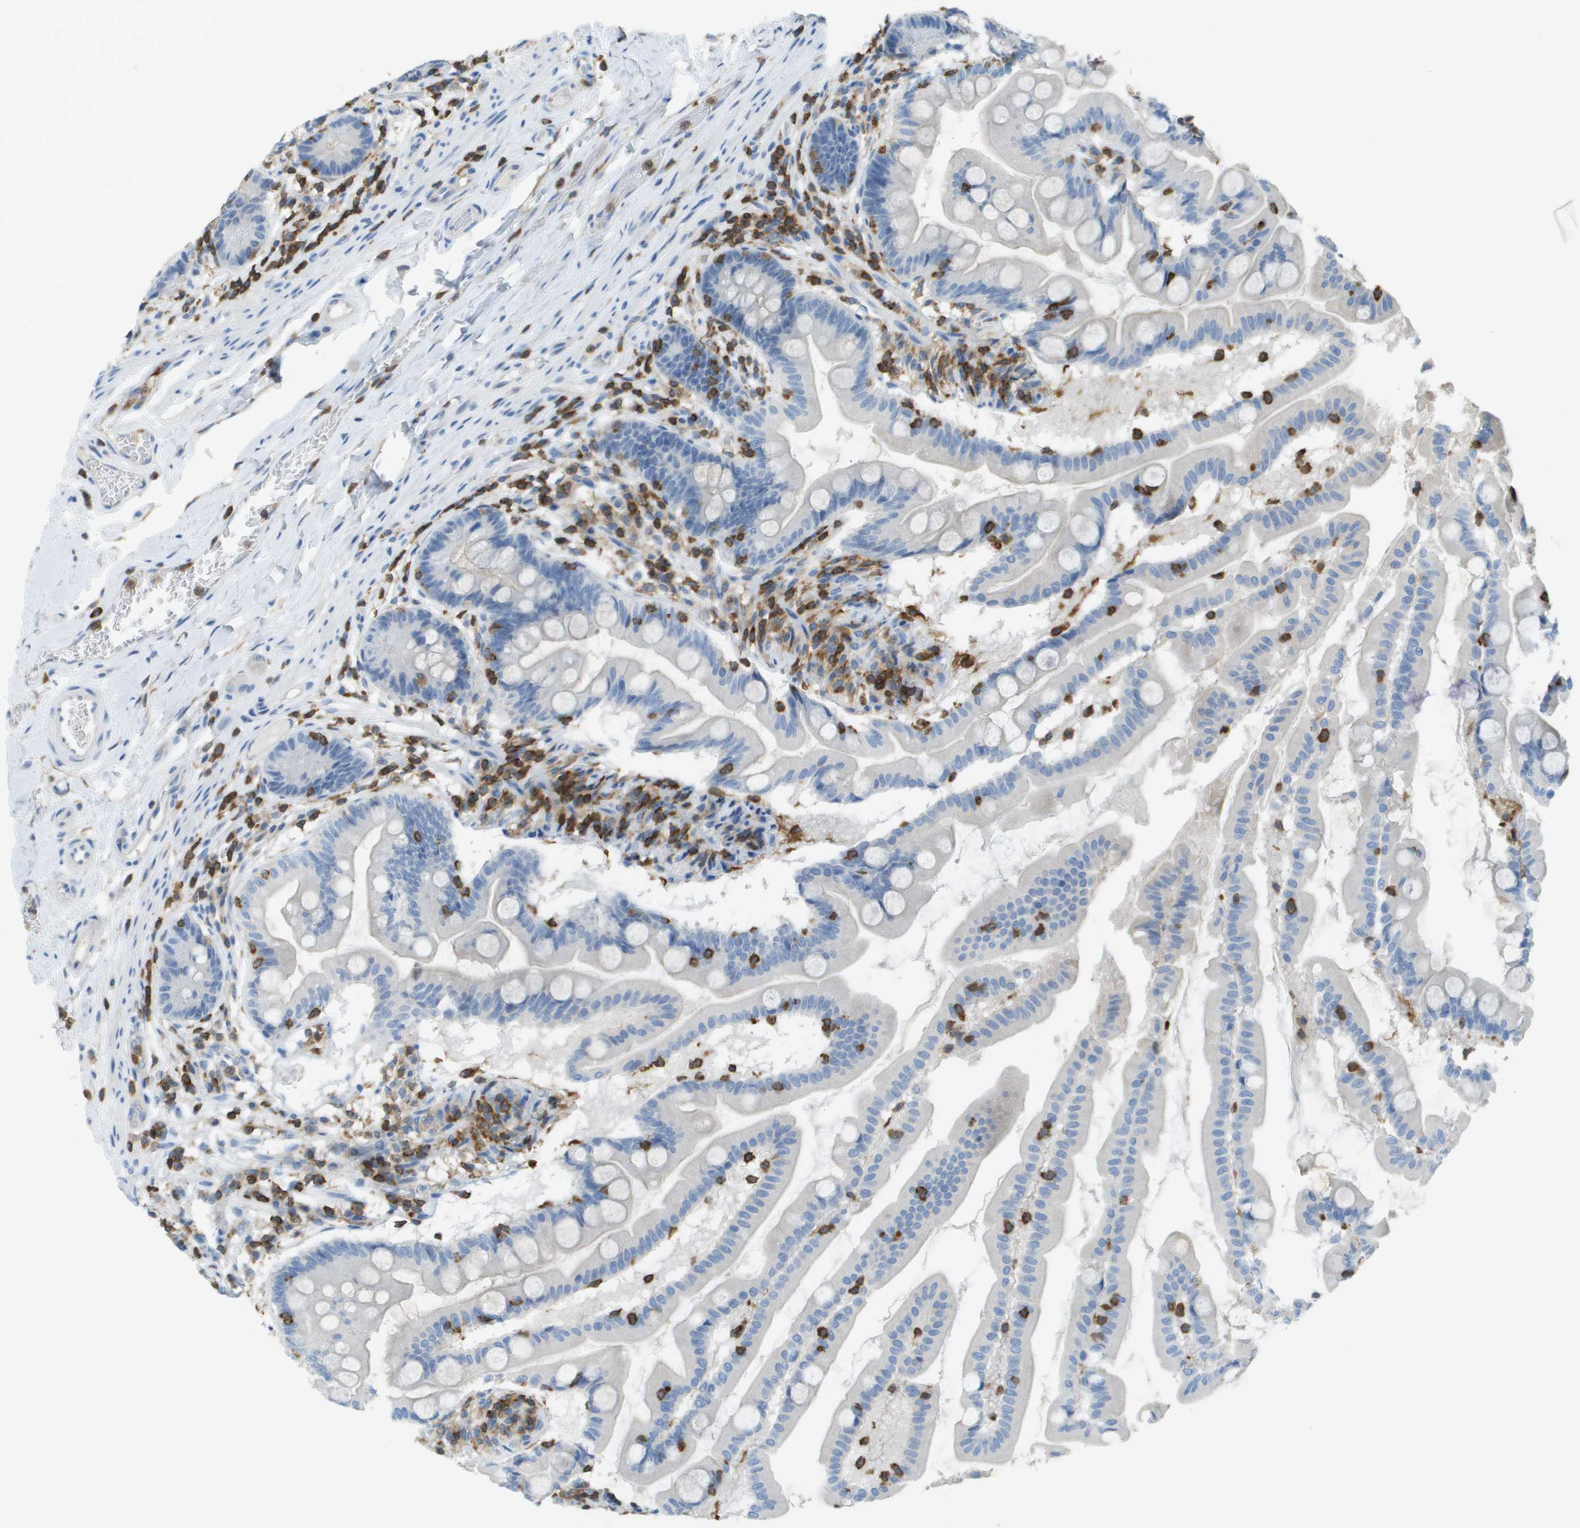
{"staining": {"intensity": "weak", "quantity": "25%-75%", "location": "cytoplasmic/membranous"}, "tissue": "small intestine", "cell_type": "Glandular cells", "image_type": "normal", "snomed": [{"axis": "morphology", "description": "Normal tissue, NOS"}, {"axis": "topography", "description": "Small intestine"}], "caption": "Immunohistochemical staining of benign small intestine exhibits weak cytoplasmic/membranous protein positivity in approximately 25%-75% of glandular cells. (Stains: DAB (3,3'-diaminobenzidine) in brown, nuclei in blue, Microscopy: brightfield microscopy at high magnification).", "gene": "APBB1IP", "patient": {"sex": "female", "age": 56}}